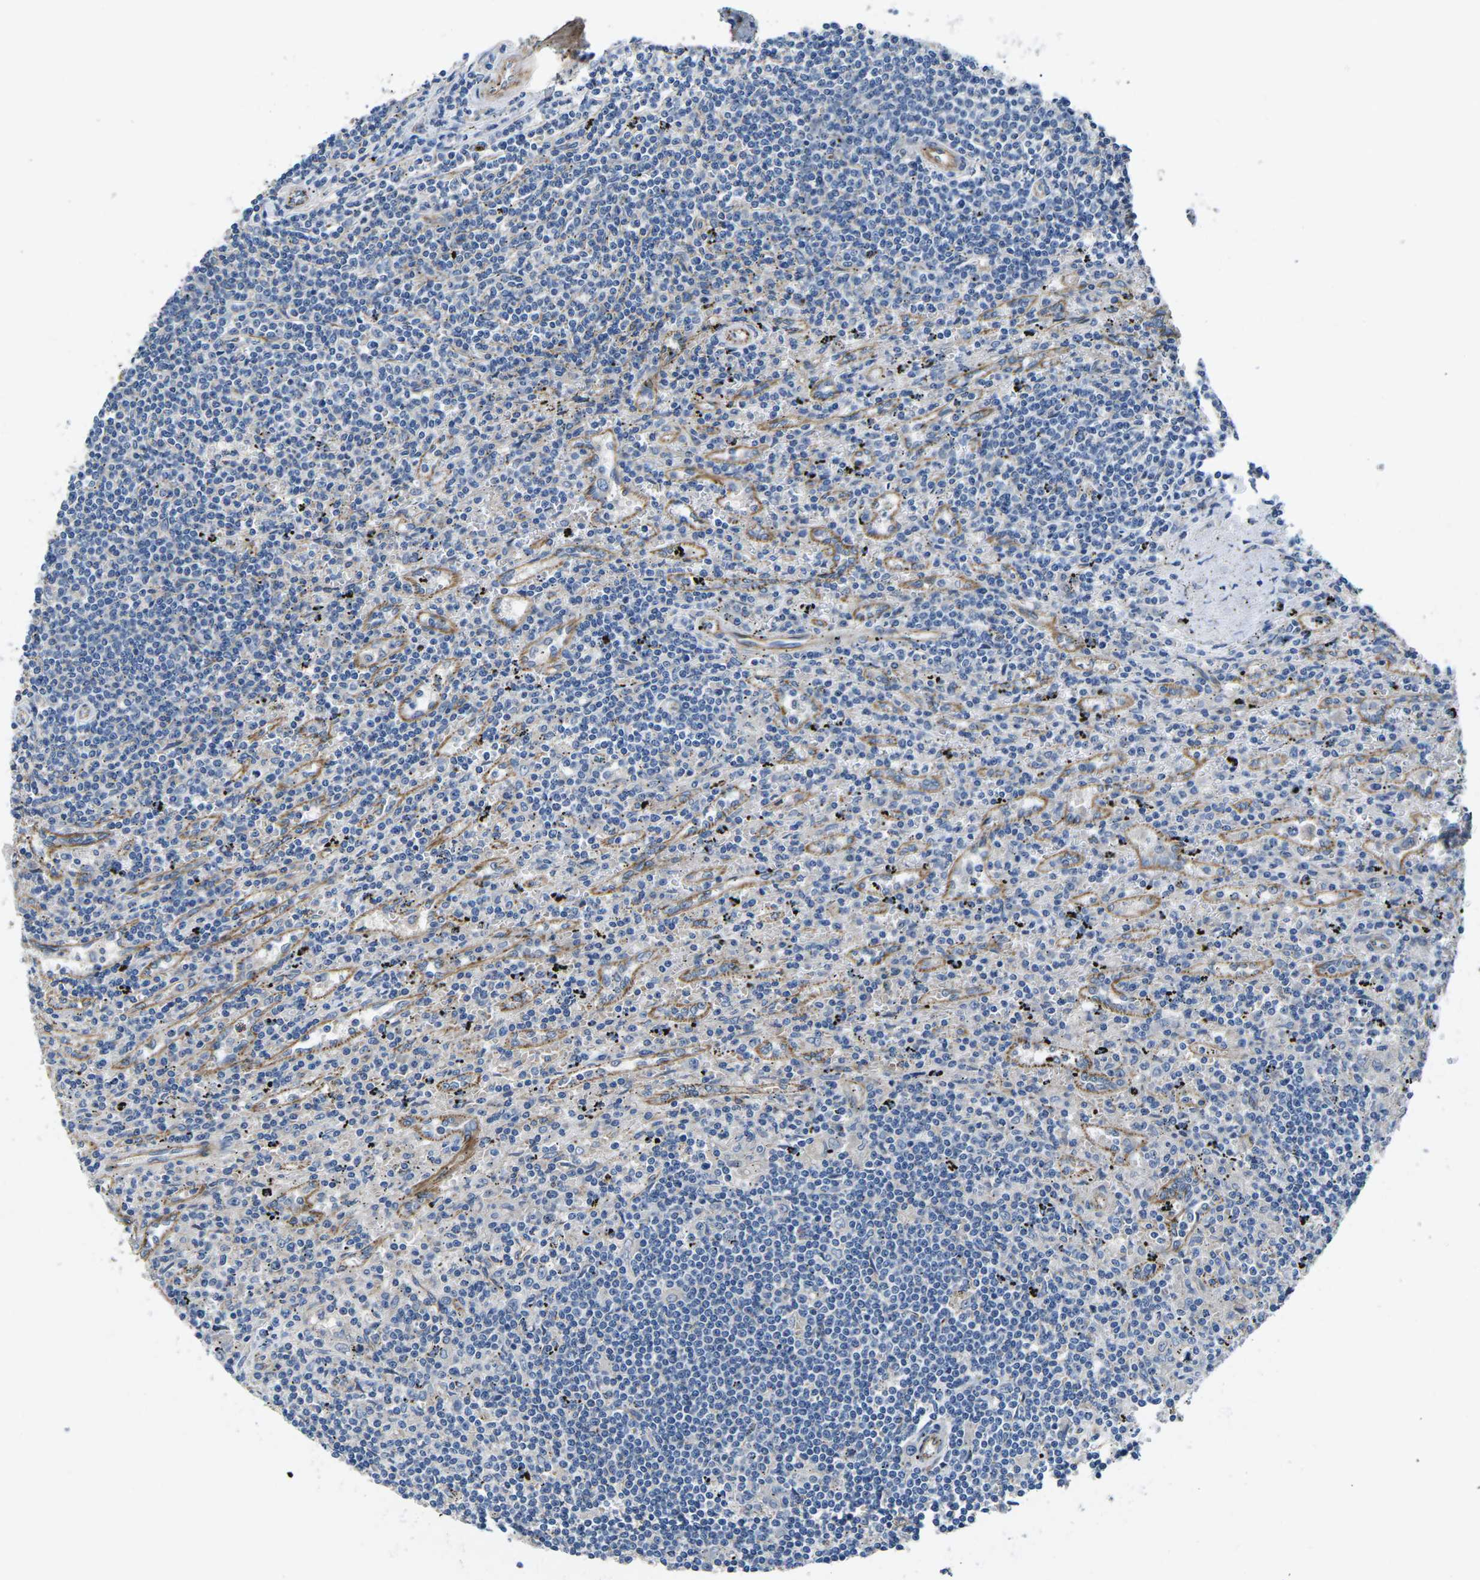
{"staining": {"intensity": "negative", "quantity": "none", "location": "none"}, "tissue": "lymphoma", "cell_type": "Tumor cells", "image_type": "cancer", "snomed": [{"axis": "morphology", "description": "Malignant lymphoma, non-Hodgkin's type, Low grade"}, {"axis": "topography", "description": "Spleen"}], "caption": "Protein analysis of lymphoma reveals no significant positivity in tumor cells.", "gene": "CTNND1", "patient": {"sex": "male", "age": 76}}